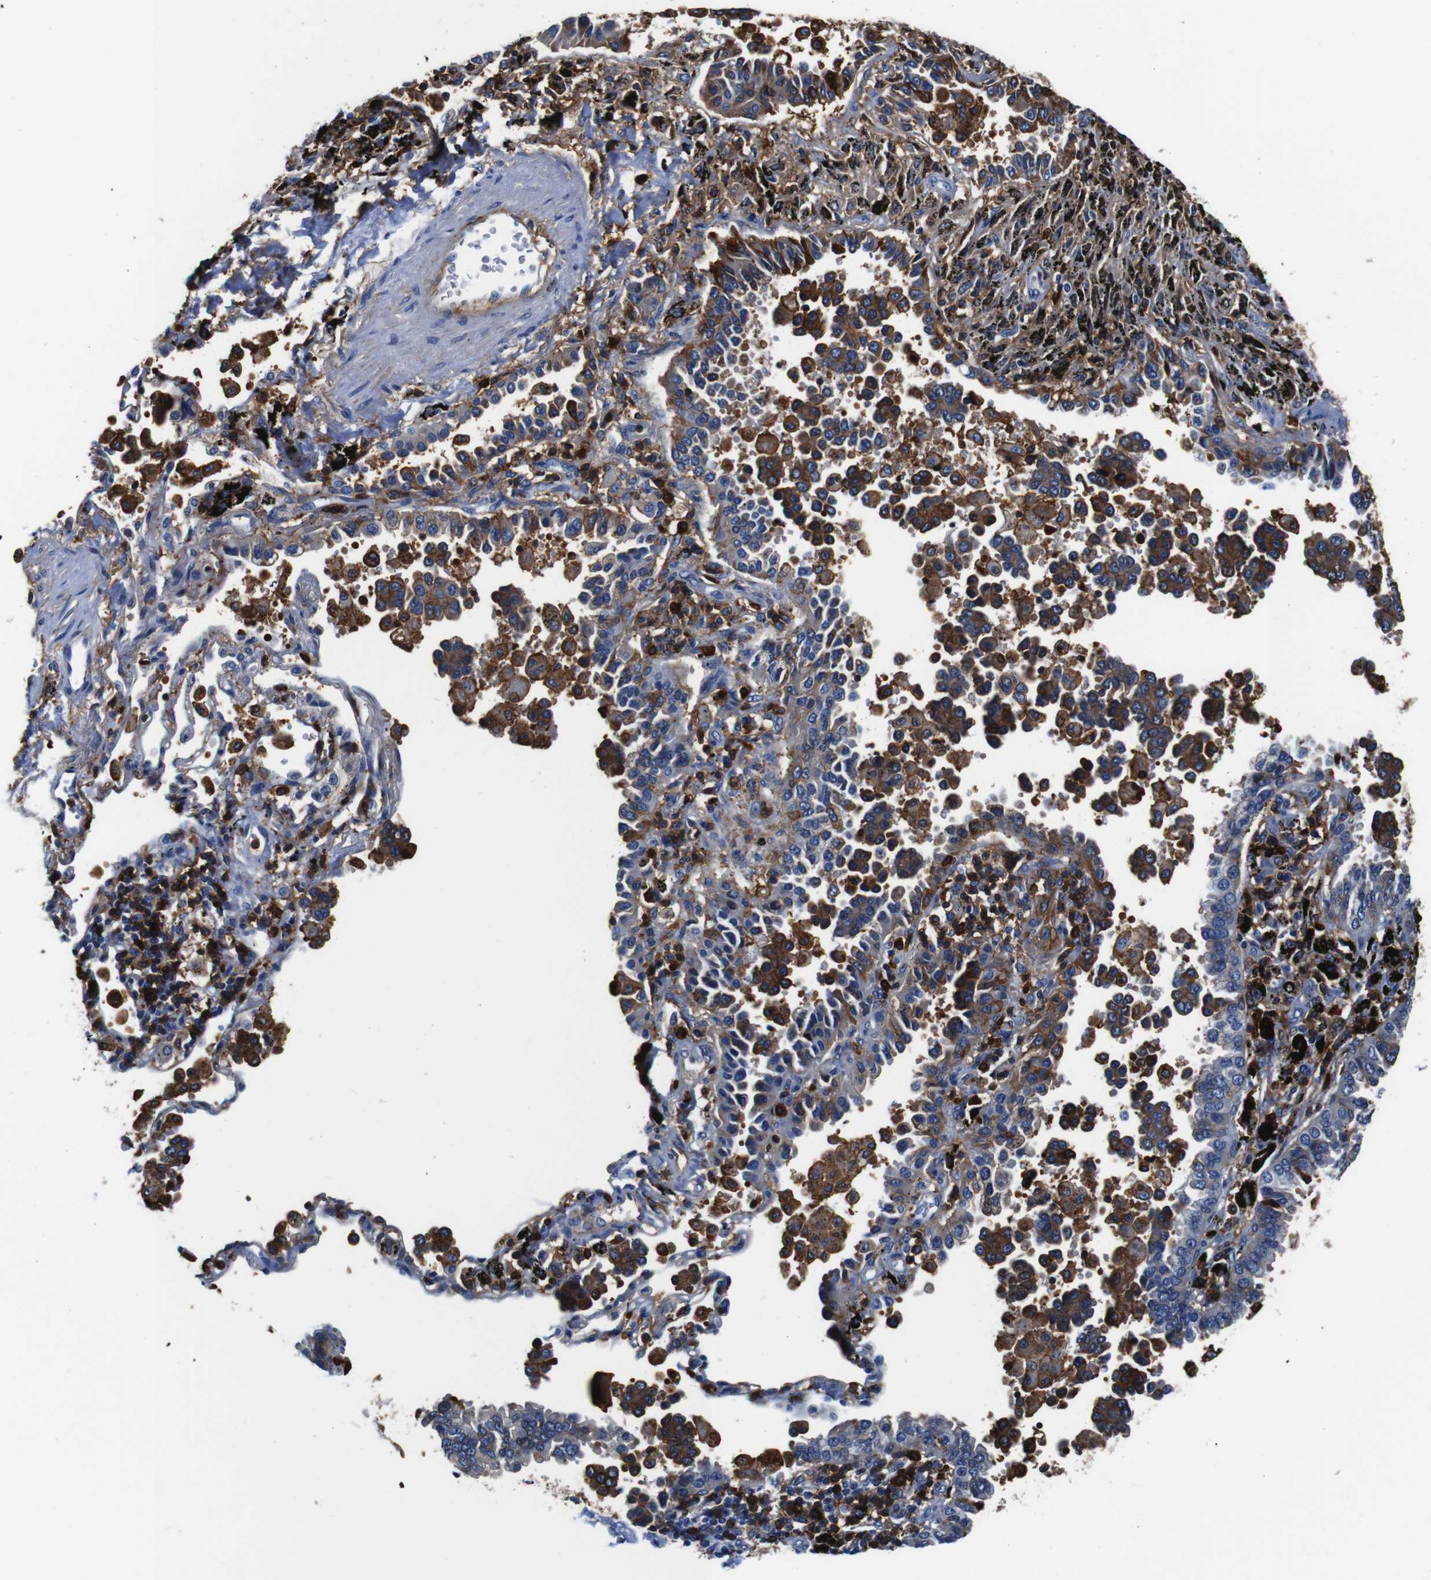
{"staining": {"intensity": "moderate", "quantity": "25%-75%", "location": "cytoplasmic/membranous"}, "tissue": "lung cancer", "cell_type": "Tumor cells", "image_type": "cancer", "snomed": [{"axis": "morphology", "description": "Normal tissue, NOS"}, {"axis": "morphology", "description": "Adenocarcinoma, NOS"}, {"axis": "topography", "description": "Lung"}], "caption": "An image of adenocarcinoma (lung) stained for a protein displays moderate cytoplasmic/membranous brown staining in tumor cells.", "gene": "ANXA1", "patient": {"sex": "male", "age": 59}}